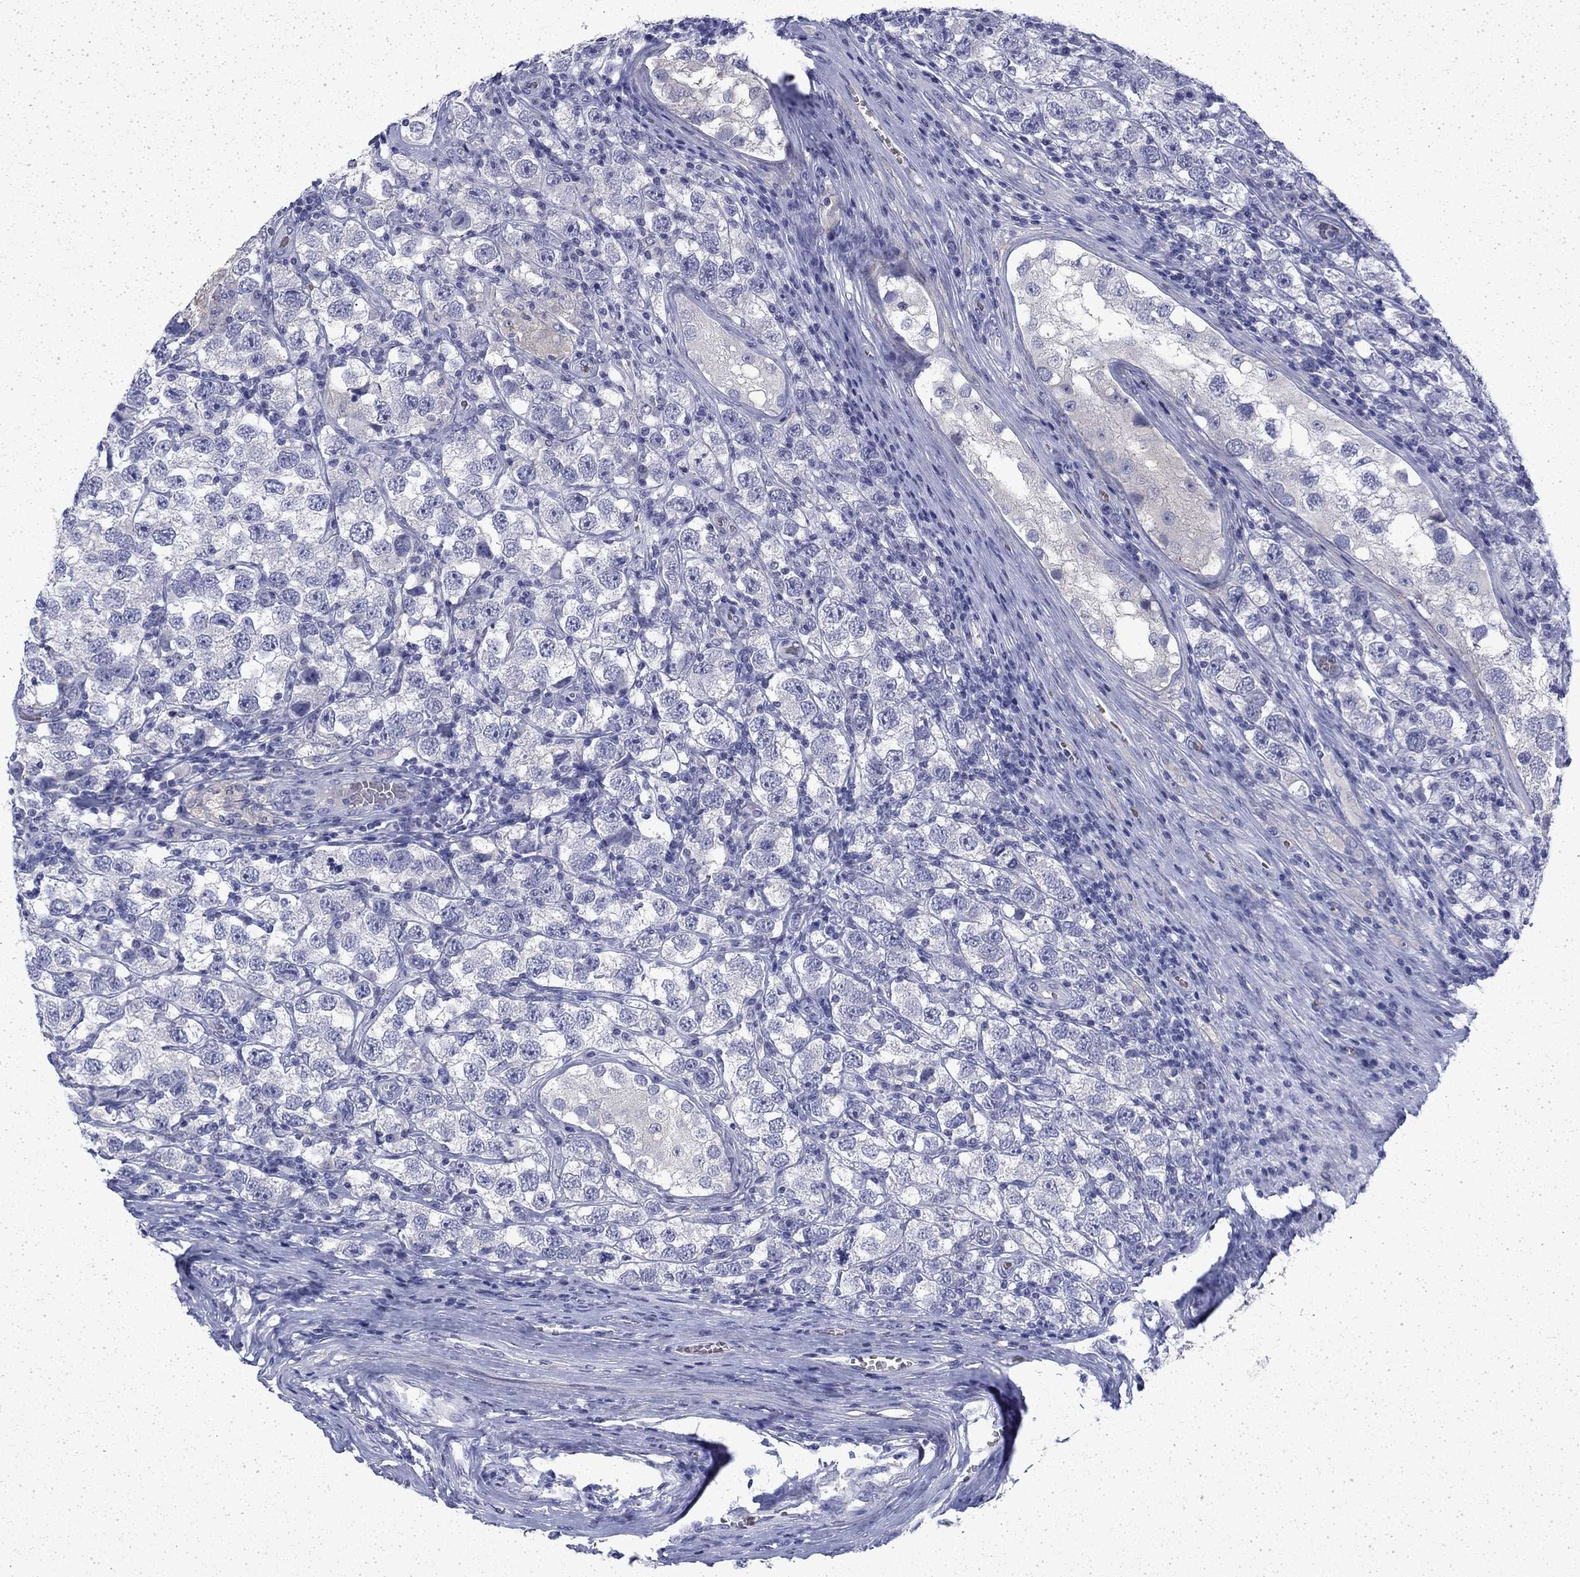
{"staining": {"intensity": "negative", "quantity": "none", "location": "none"}, "tissue": "testis cancer", "cell_type": "Tumor cells", "image_type": "cancer", "snomed": [{"axis": "morphology", "description": "Seminoma, NOS"}, {"axis": "topography", "description": "Testis"}], "caption": "This is an IHC micrograph of human testis seminoma. There is no staining in tumor cells.", "gene": "ENPP6", "patient": {"sex": "male", "age": 26}}